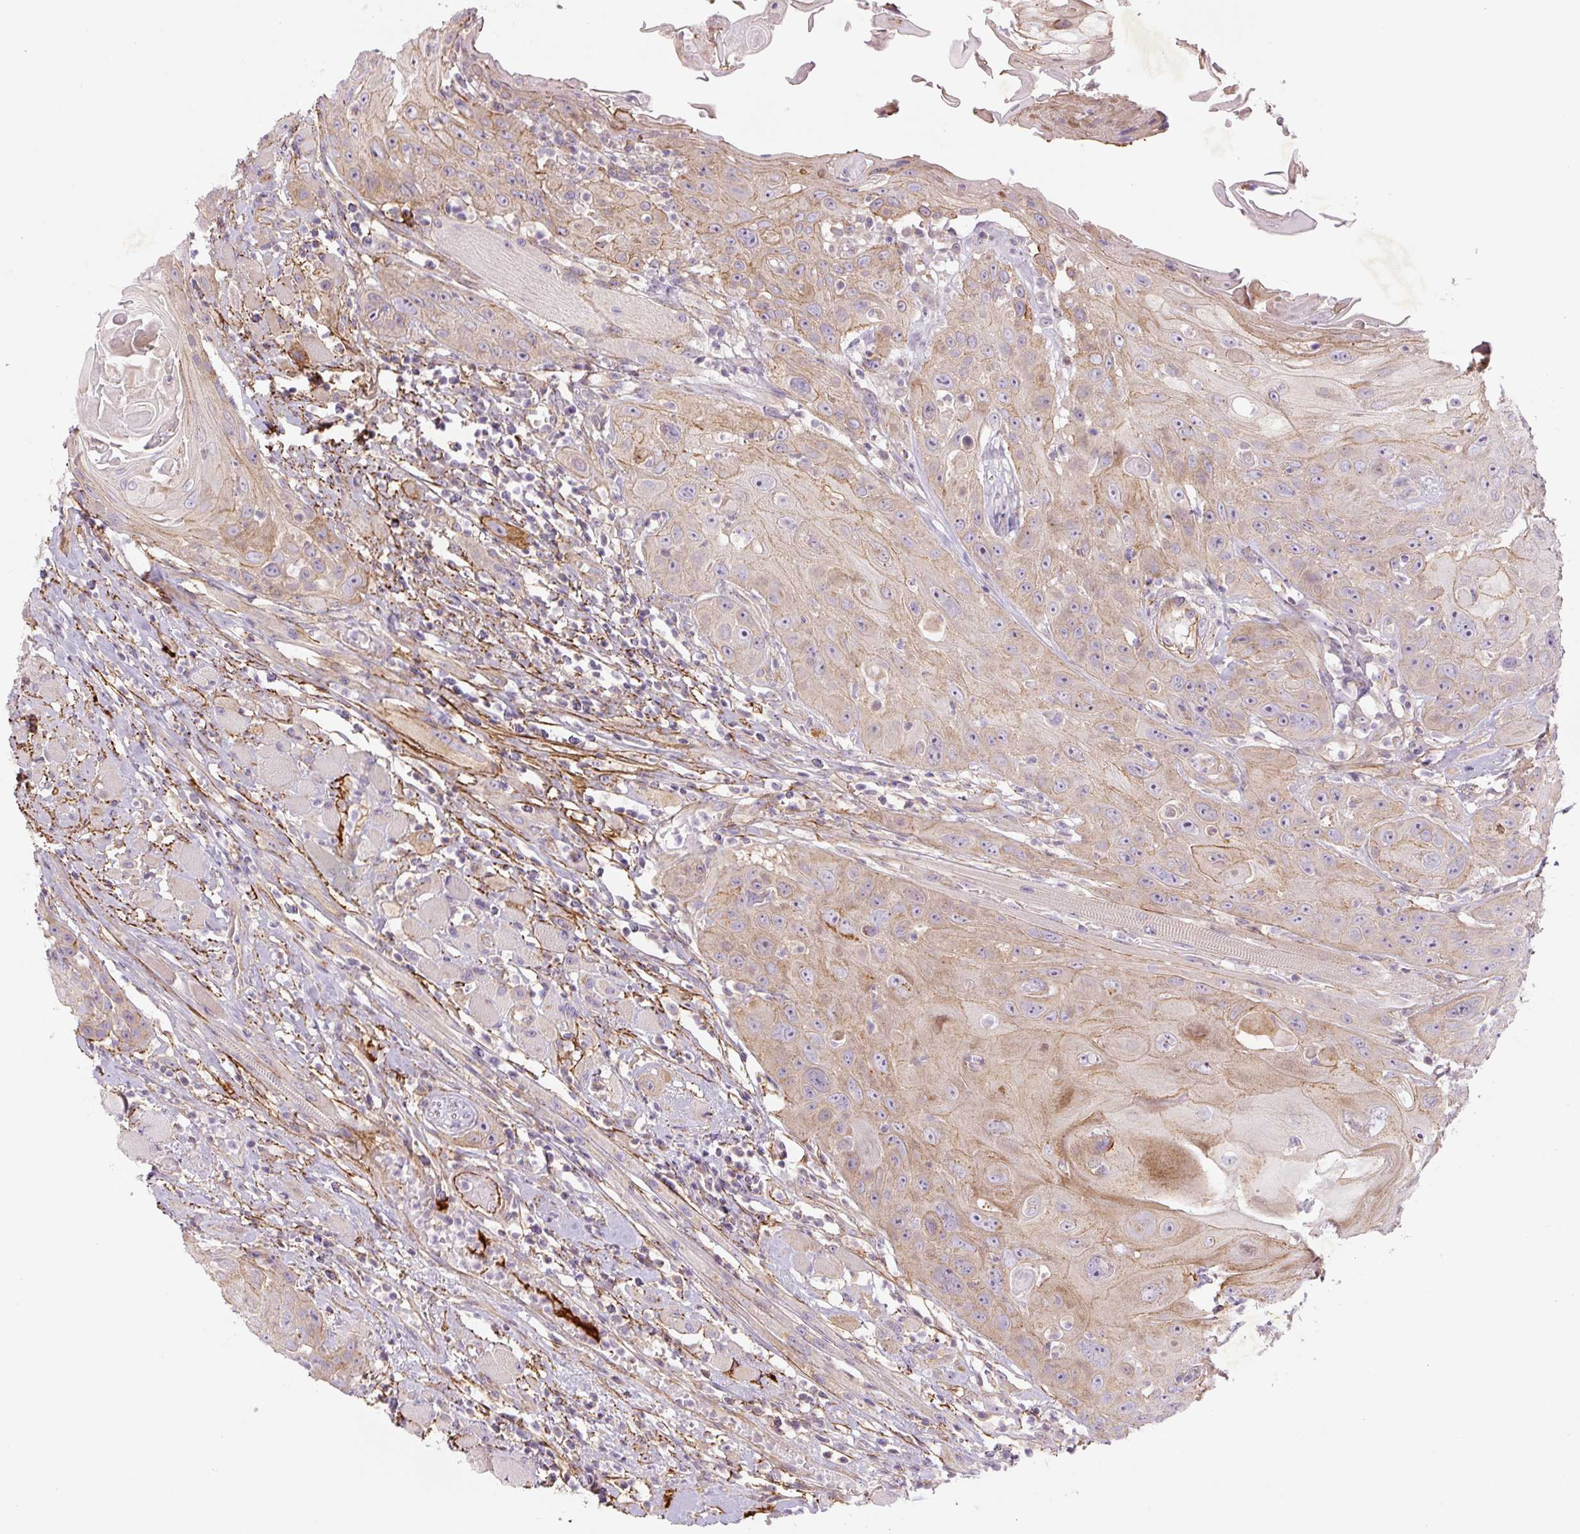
{"staining": {"intensity": "weak", "quantity": "25%-75%", "location": "cytoplasmic/membranous"}, "tissue": "head and neck cancer", "cell_type": "Tumor cells", "image_type": "cancer", "snomed": [{"axis": "morphology", "description": "Squamous cell carcinoma, NOS"}, {"axis": "topography", "description": "Head-Neck"}], "caption": "IHC micrograph of neoplastic tissue: head and neck cancer stained using immunohistochemistry shows low levels of weak protein expression localized specifically in the cytoplasmic/membranous of tumor cells, appearing as a cytoplasmic/membranous brown color.", "gene": "CCNI2", "patient": {"sex": "female", "age": 59}}